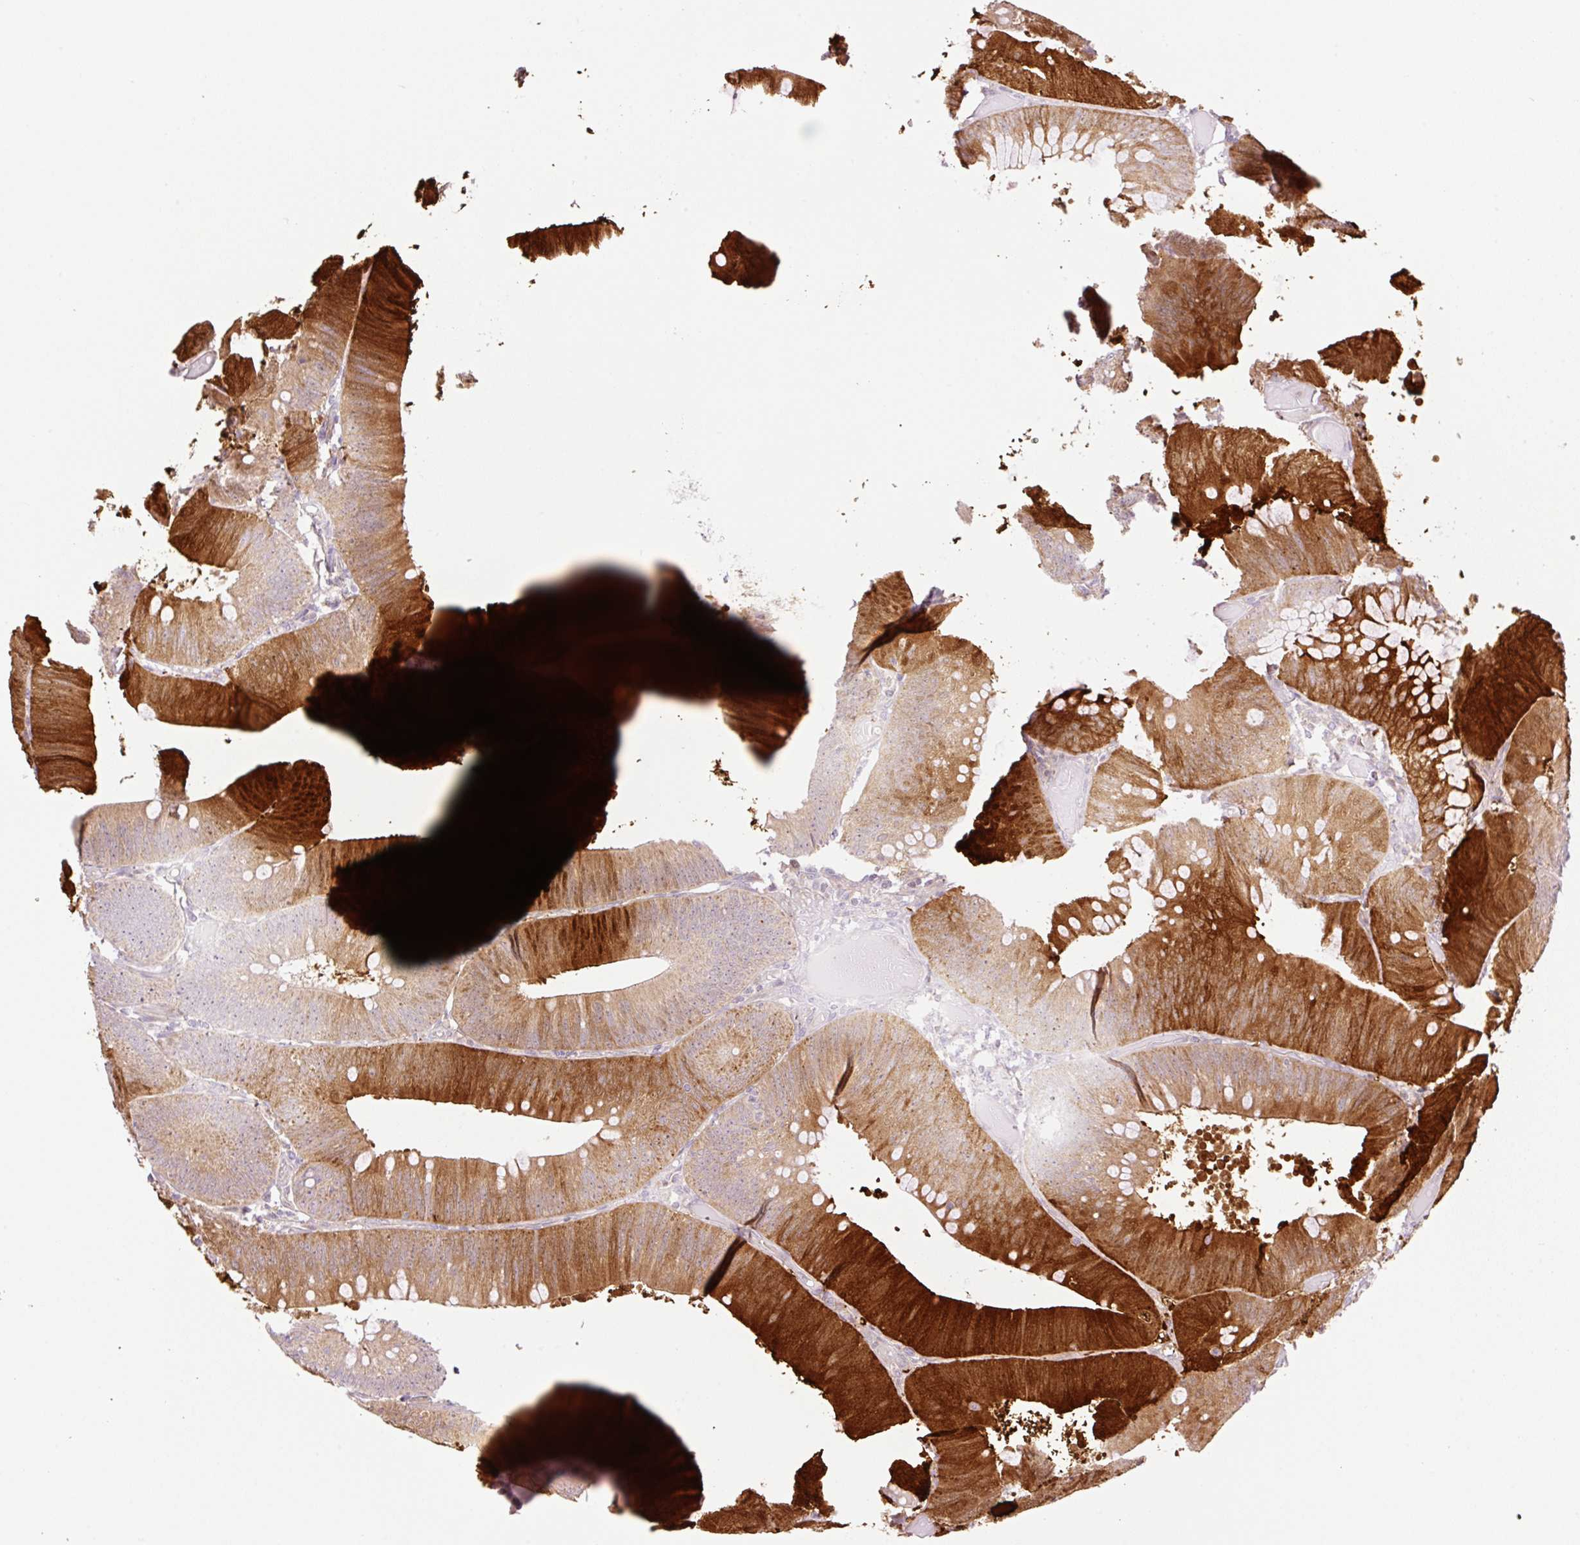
{"staining": {"intensity": "strong", "quantity": "25%-75%", "location": "cytoplasmic/membranous"}, "tissue": "colorectal cancer", "cell_type": "Tumor cells", "image_type": "cancer", "snomed": [{"axis": "morphology", "description": "Adenocarcinoma, NOS"}, {"axis": "topography", "description": "Colon"}], "caption": "Colorectal adenocarcinoma was stained to show a protein in brown. There is high levels of strong cytoplasmic/membranous expression in approximately 25%-75% of tumor cells.", "gene": "ZNF394", "patient": {"sex": "male", "age": 84}}